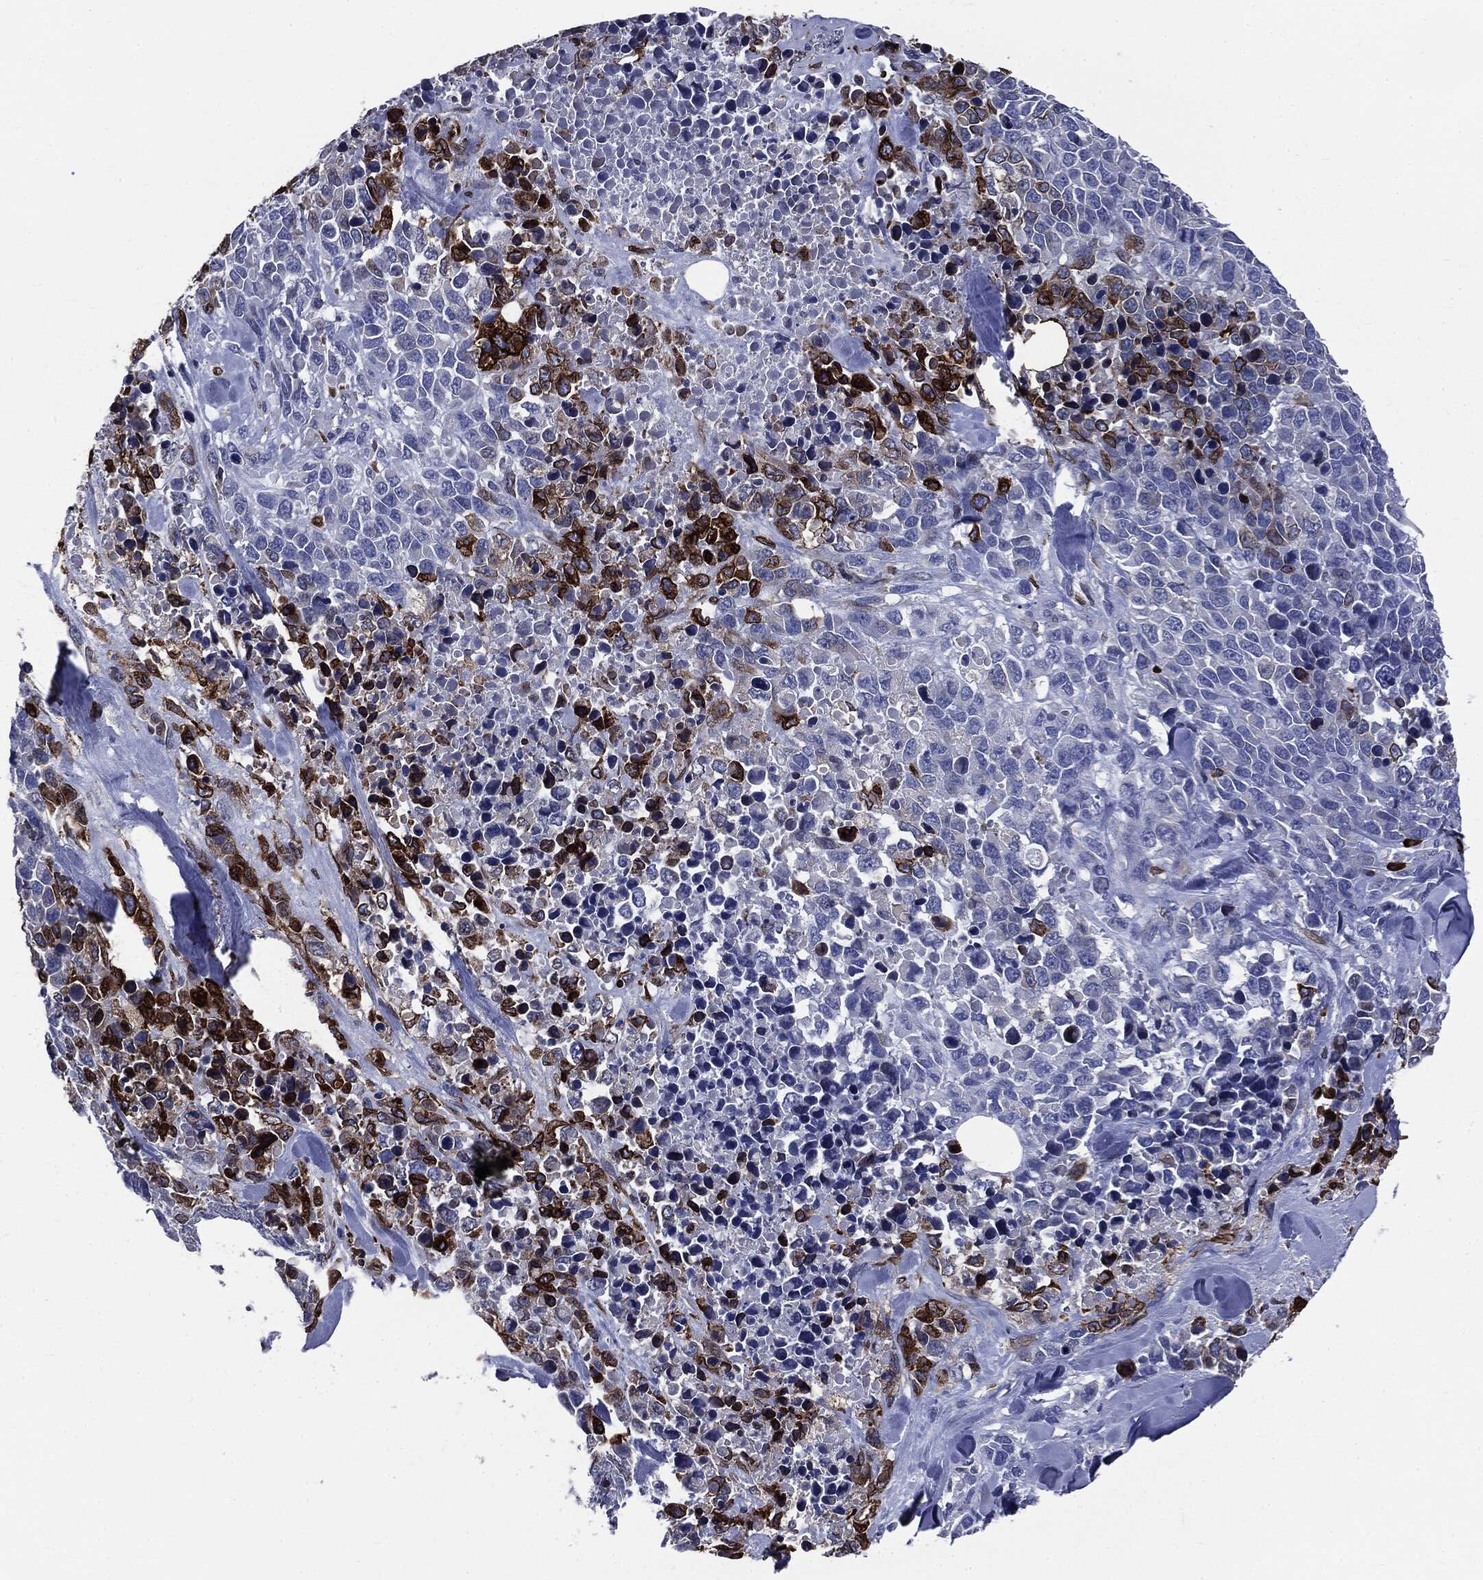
{"staining": {"intensity": "strong", "quantity": "<25%", "location": "cytoplasmic/membranous"}, "tissue": "melanoma", "cell_type": "Tumor cells", "image_type": "cancer", "snomed": [{"axis": "morphology", "description": "Malignant melanoma, Metastatic site"}, {"axis": "topography", "description": "Skin"}], "caption": "Protein staining displays strong cytoplasmic/membranous staining in about <25% of tumor cells in malignant melanoma (metastatic site). (Stains: DAB (3,3'-diaminobenzidine) in brown, nuclei in blue, Microscopy: brightfield microscopy at high magnification).", "gene": "PTGS2", "patient": {"sex": "male", "age": 84}}